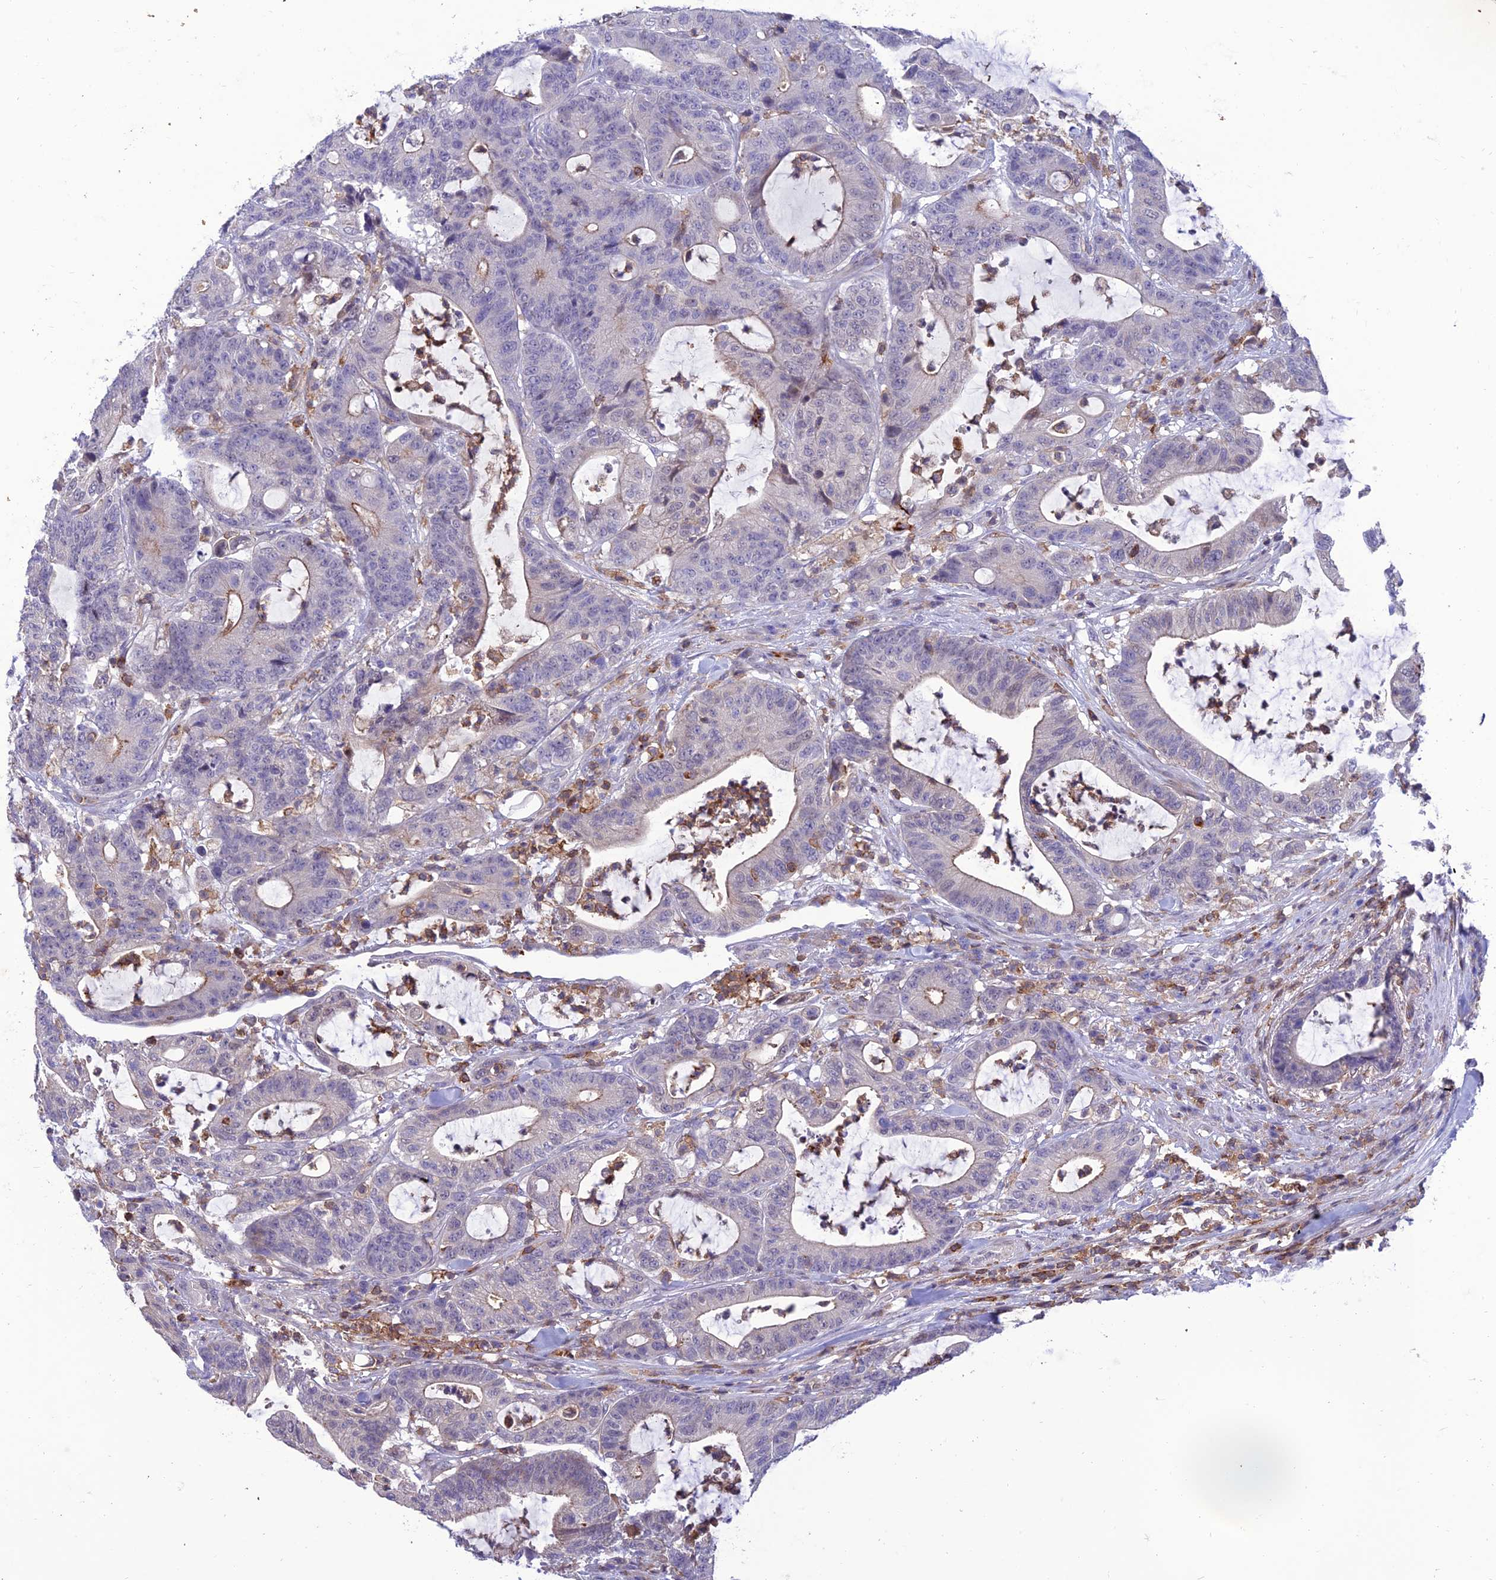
{"staining": {"intensity": "weak", "quantity": "<25%", "location": "cytoplasmic/membranous"}, "tissue": "colorectal cancer", "cell_type": "Tumor cells", "image_type": "cancer", "snomed": [{"axis": "morphology", "description": "Adenocarcinoma, NOS"}, {"axis": "topography", "description": "Colon"}], "caption": "Photomicrograph shows no significant protein positivity in tumor cells of colorectal cancer (adenocarcinoma).", "gene": "FAM76A", "patient": {"sex": "female", "age": 84}}